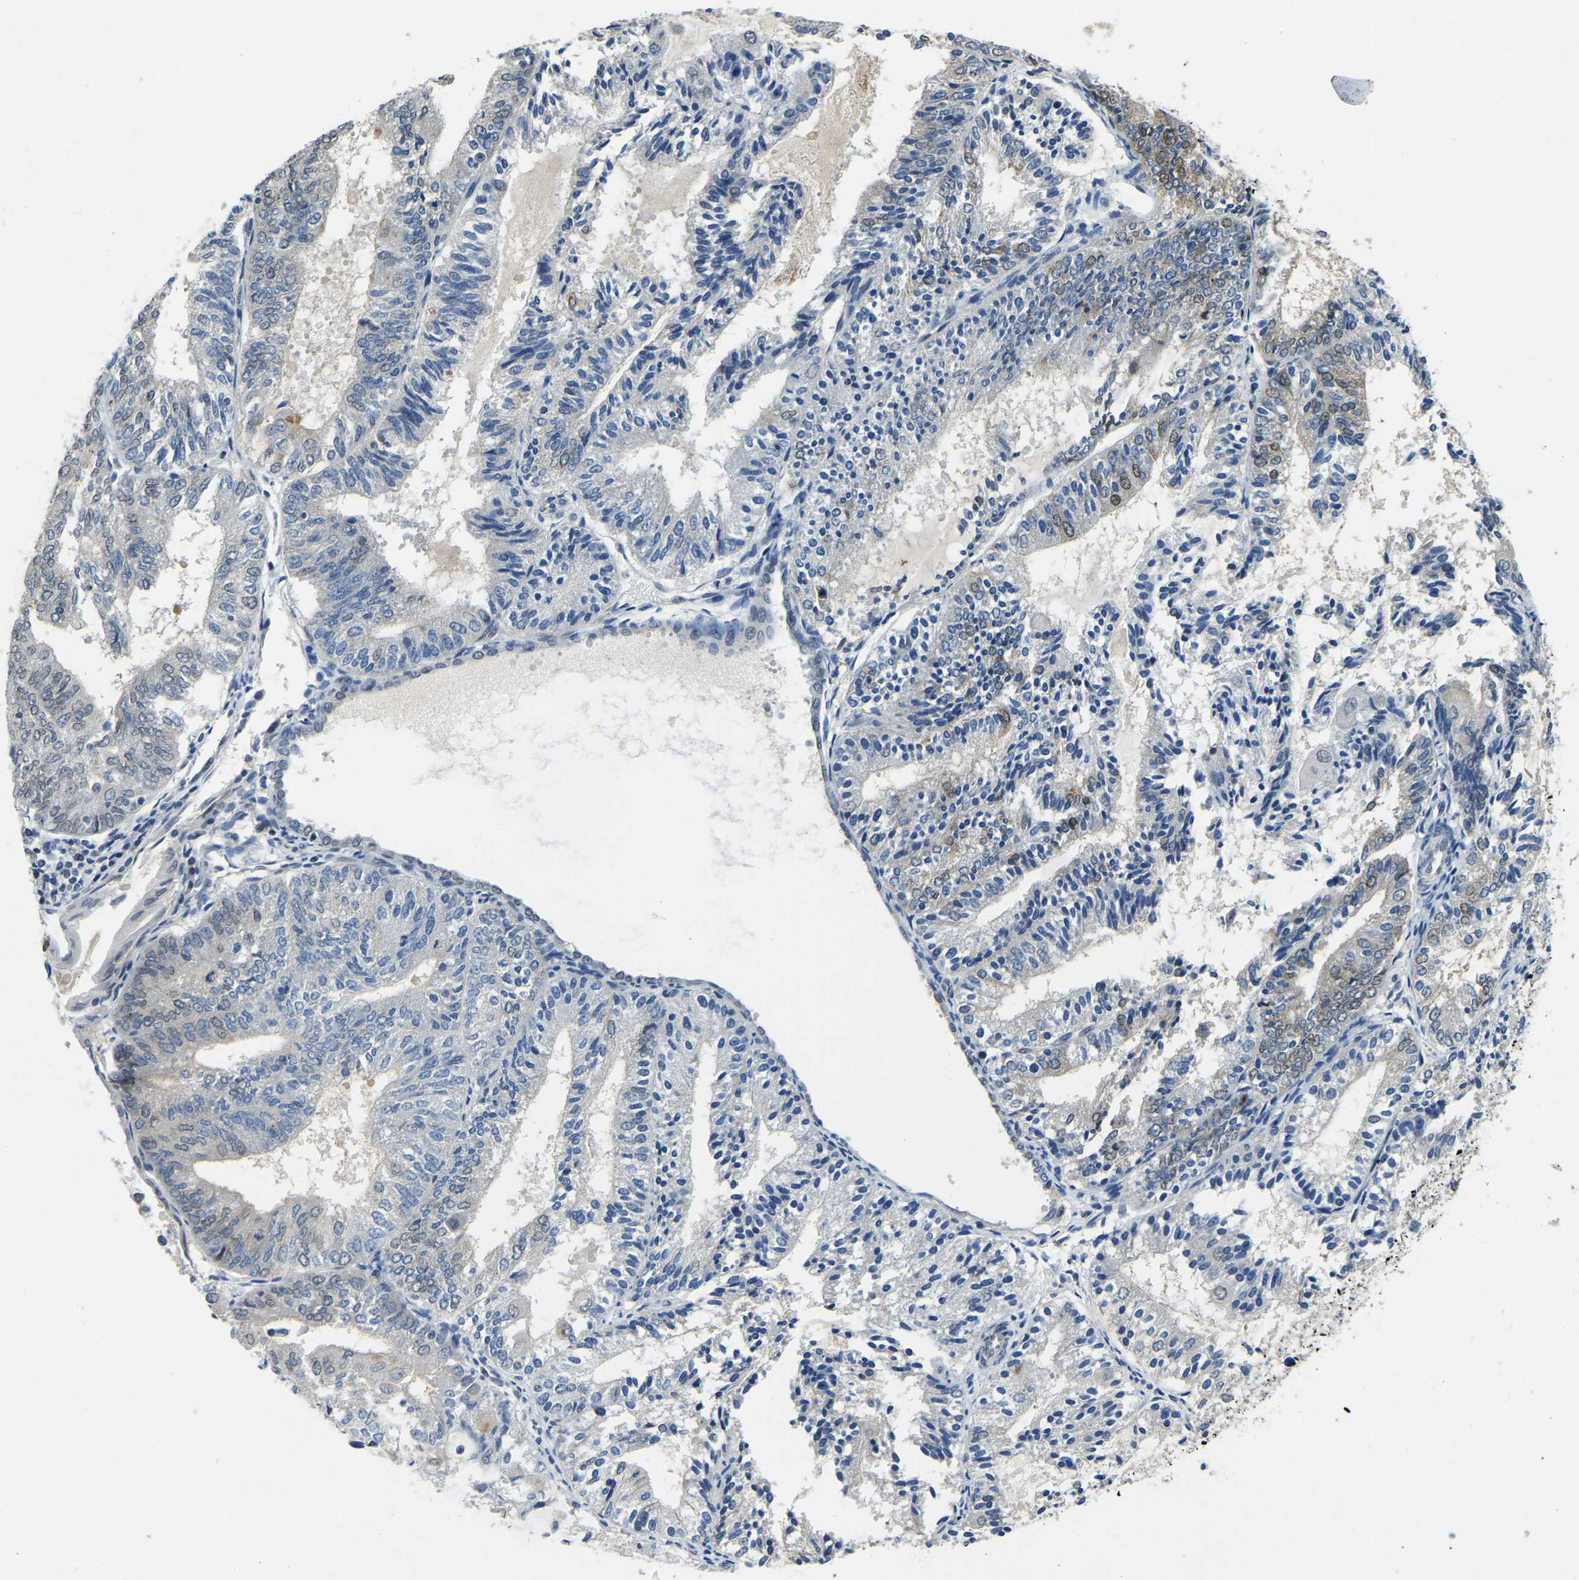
{"staining": {"intensity": "weak", "quantity": "<25%", "location": "cytoplasmic/membranous"}, "tissue": "endometrial cancer", "cell_type": "Tumor cells", "image_type": "cancer", "snomed": [{"axis": "morphology", "description": "Adenocarcinoma, NOS"}, {"axis": "topography", "description": "Endometrium"}], "caption": "The image shows no staining of tumor cells in endometrial adenocarcinoma.", "gene": "RANBP2", "patient": {"sex": "female", "age": 81}}